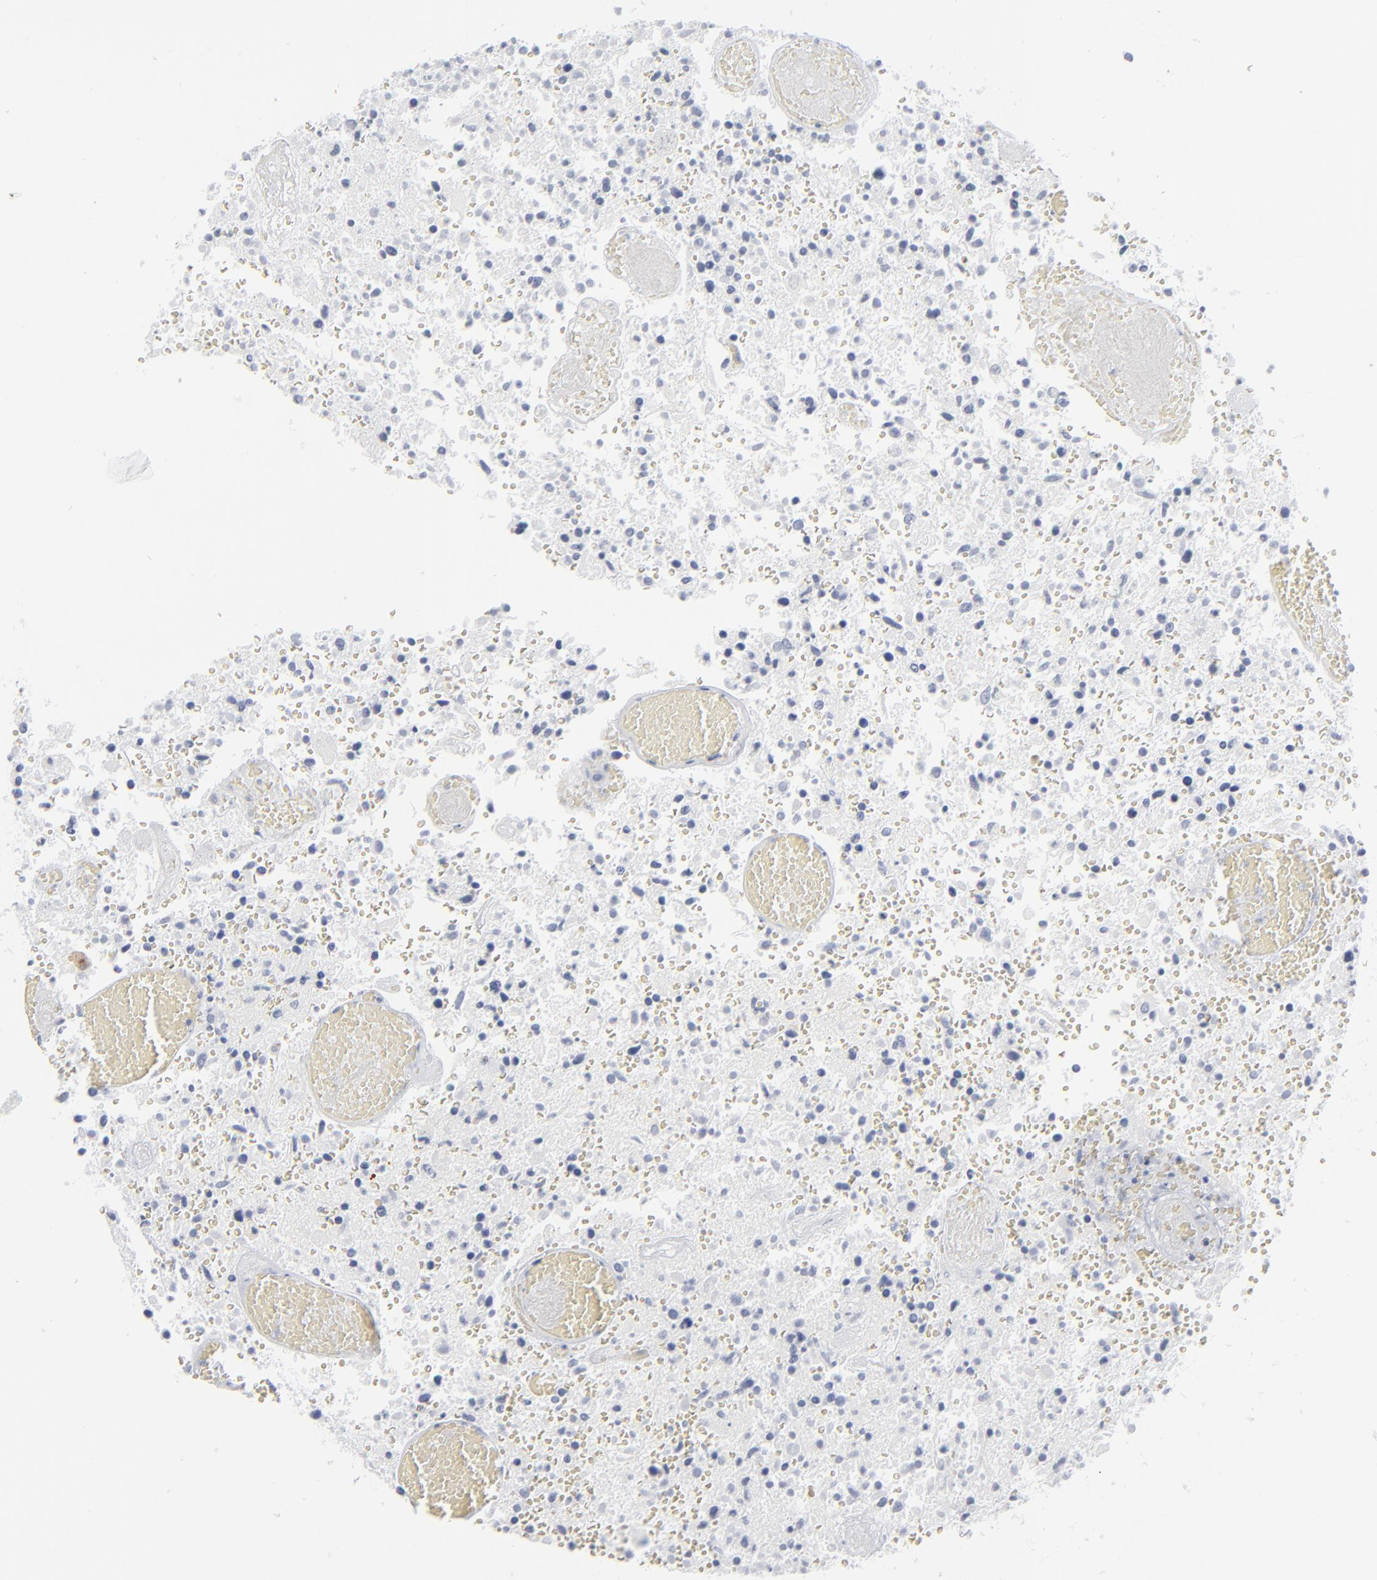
{"staining": {"intensity": "negative", "quantity": "none", "location": "none"}, "tissue": "glioma", "cell_type": "Tumor cells", "image_type": "cancer", "snomed": [{"axis": "morphology", "description": "Glioma, malignant, High grade"}, {"axis": "topography", "description": "Brain"}], "caption": "Tumor cells are negative for protein expression in human malignant high-grade glioma.", "gene": "MSLN", "patient": {"sex": "male", "age": 72}}